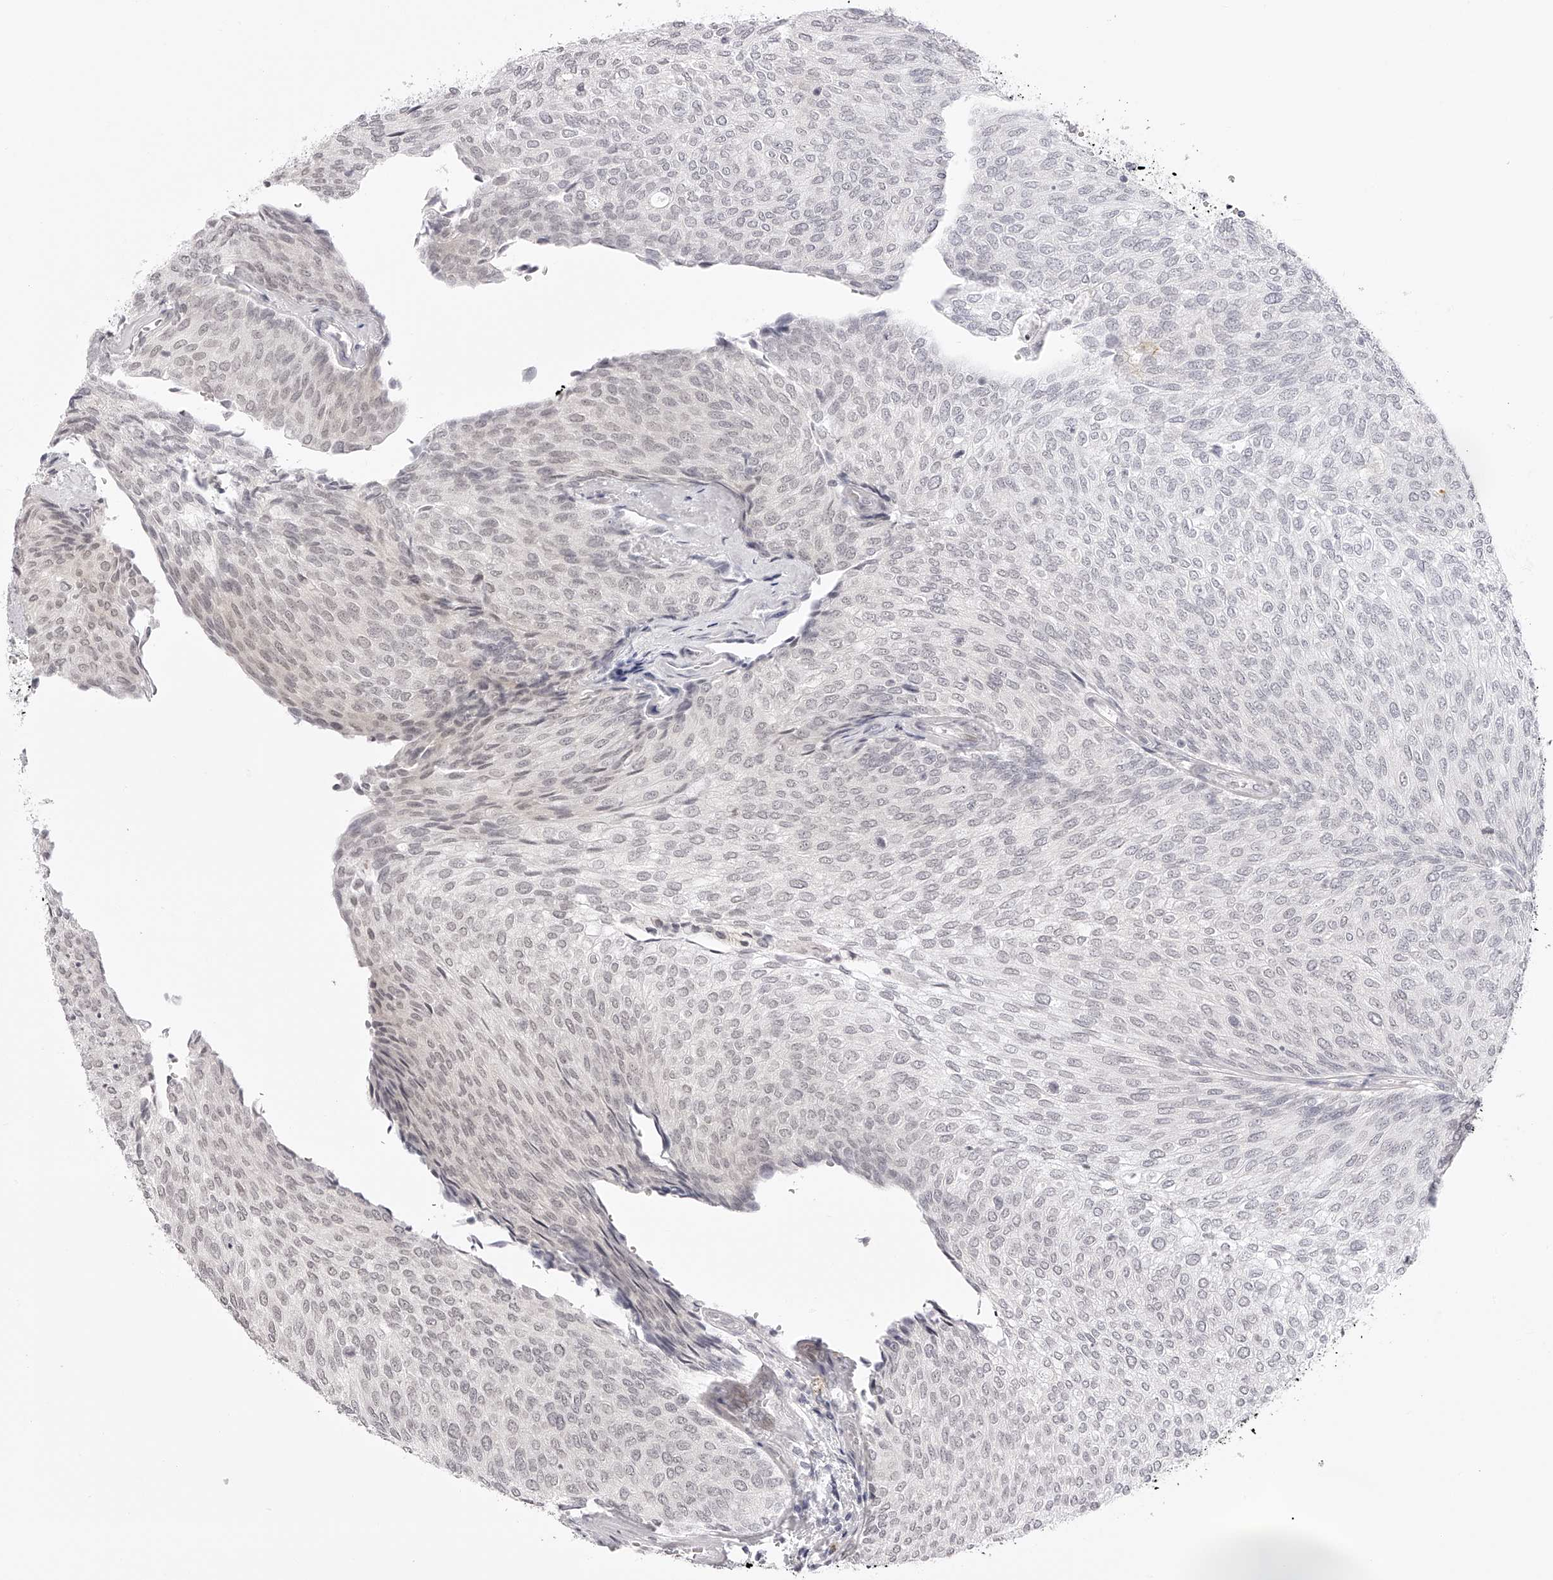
{"staining": {"intensity": "weak", "quantity": "<25%", "location": "nuclear"}, "tissue": "urothelial cancer", "cell_type": "Tumor cells", "image_type": "cancer", "snomed": [{"axis": "morphology", "description": "Urothelial carcinoma, Low grade"}, {"axis": "topography", "description": "Urinary bladder"}], "caption": "DAB immunohistochemical staining of urothelial carcinoma (low-grade) demonstrates no significant expression in tumor cells.", "gene": "PLEKHG1", "patient": {"sex": "female", "age": 79}}